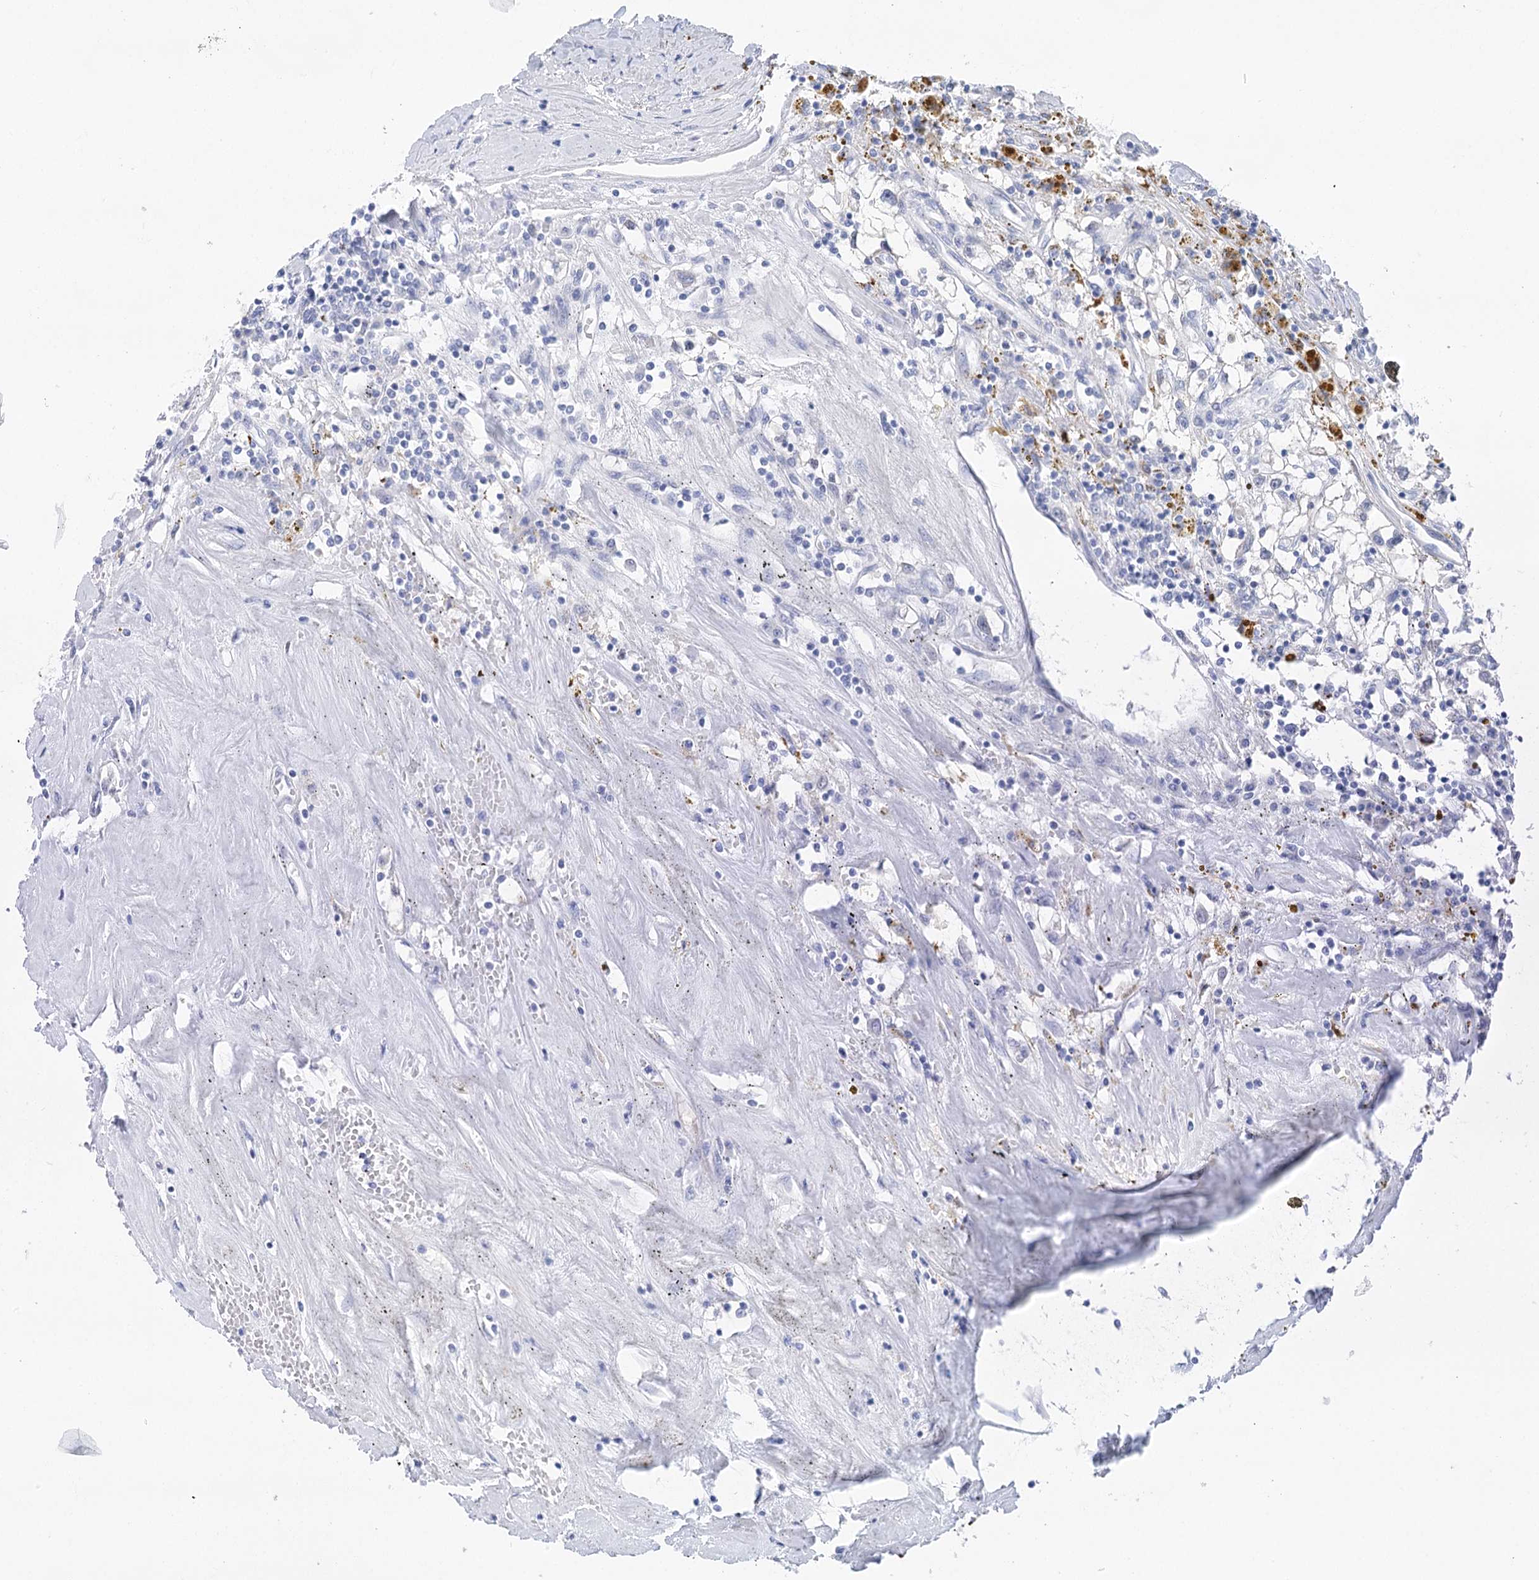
{"staining": {"intensity": "negative", "quantity": "none", "location": "none"}, "tissue": "renal cancer", "cell_type": "Tumor cells", "image_type": "cancer", "snomed": [{"axis": "morphology", "description": "Adenocarcinoma, NOS"}, {"axis": "topography", "description": "Kidney"}], "caption": "Tumor cells are negative for brown protein staining in renal cancer (adenocarcinoma).", "gene": "LALBA", "patient": {"sex": "male", "age": 56}}